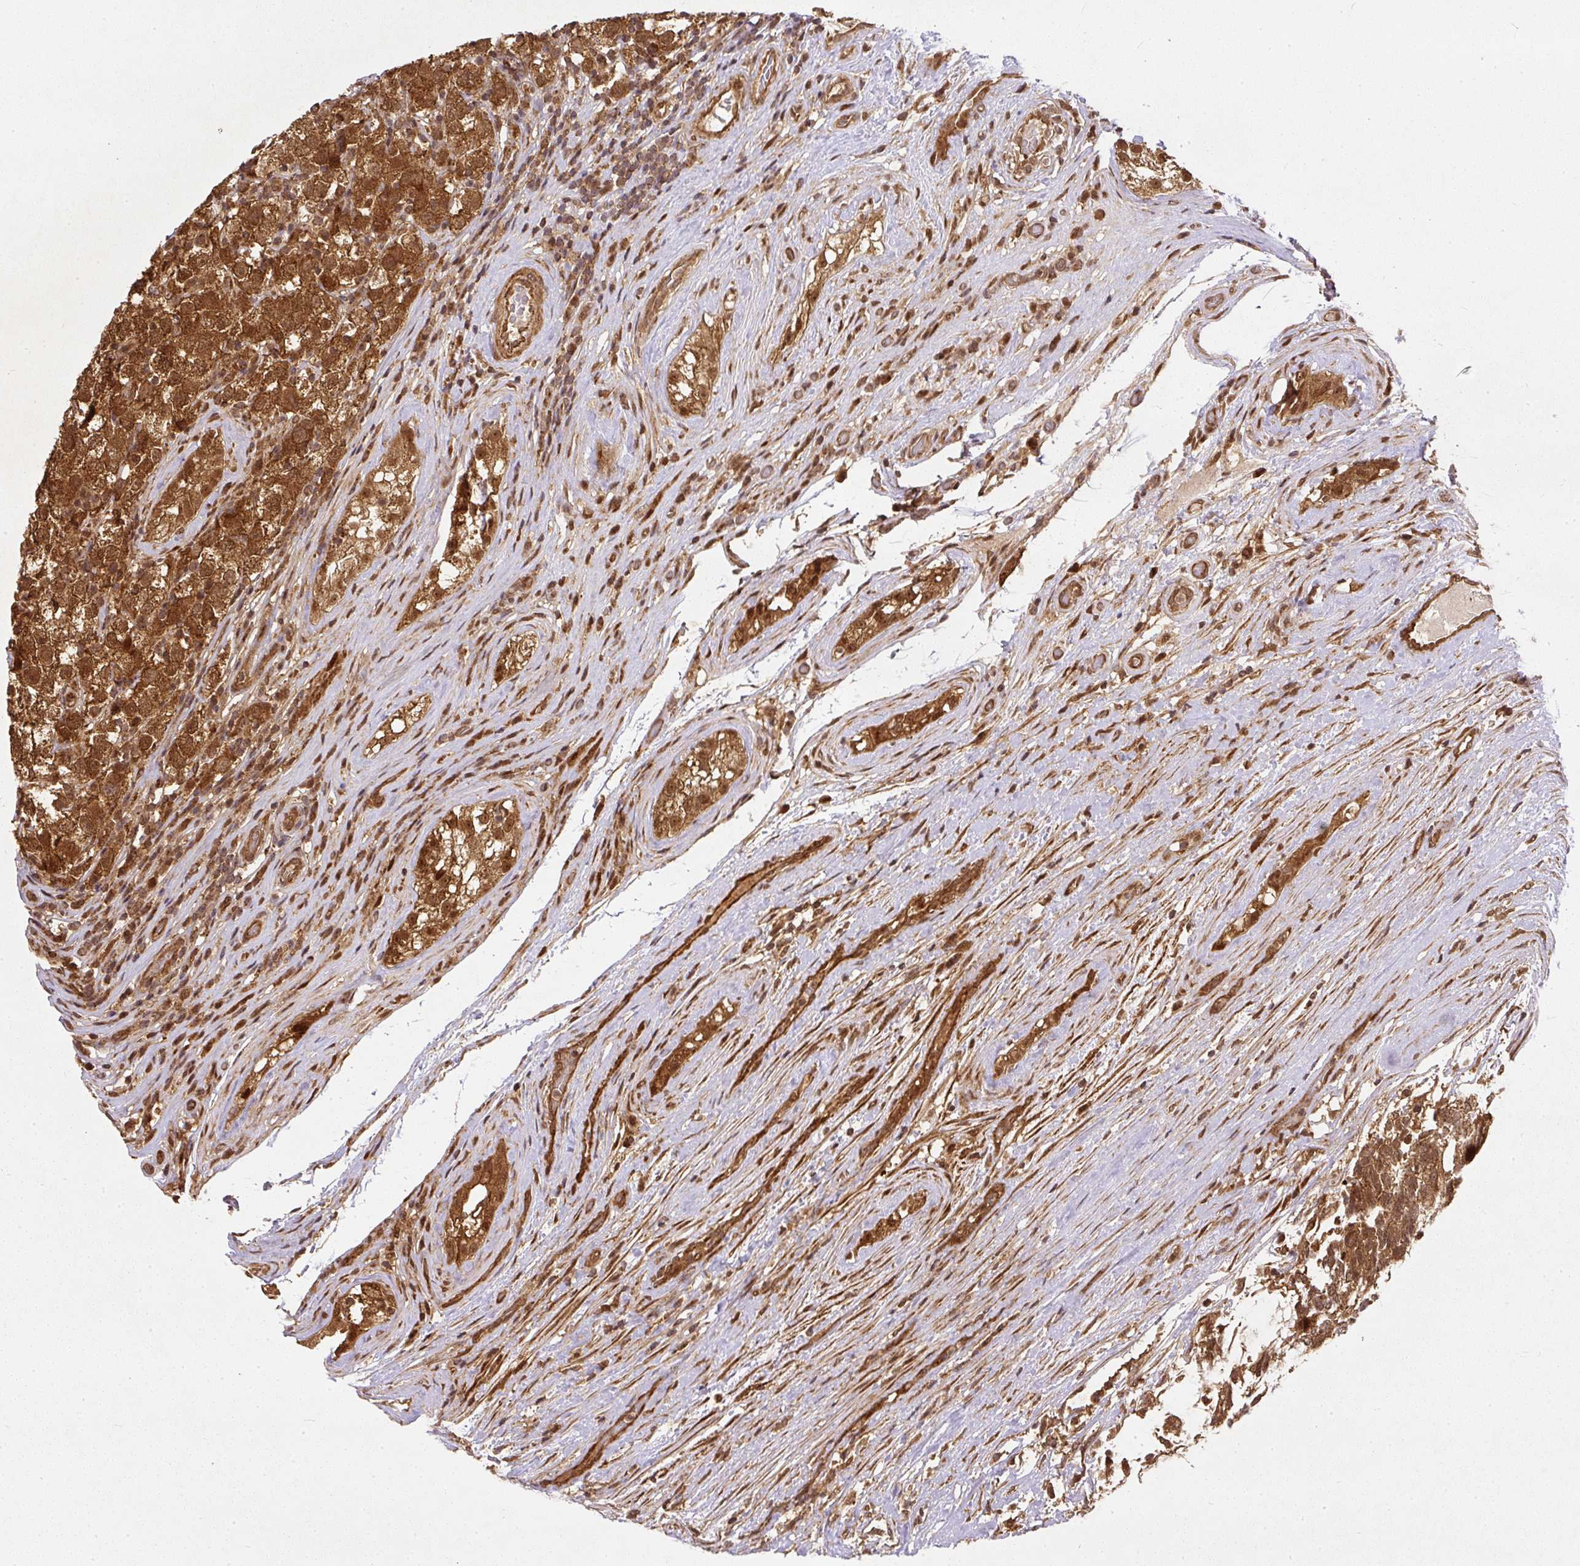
{"staining": {"intensity": "strong", "quantity": ">75%", "location": "cytoplasmic/membranous,nuclear"}, "tissue": "testis cancer", "cell_type": "Tumor cells", "image_type": "cancer", "snomed": [{"axis": "morphology", "description": "Seminoma, NOS"}, {"axis": "morphology", "description": "Carcinoma, Embryonal, NOS"}, {"axis": "topography", "description": "Testis"}], "caption": "Testis embryonal carcinoma was stained to show a protein in brown. There is high levels of strong cytoplasmic/membranous and nuclear staining in approximately >75% of tumor cells.", "gene": "PSMD1", "patient": {"sex": "male", "age": 41}}